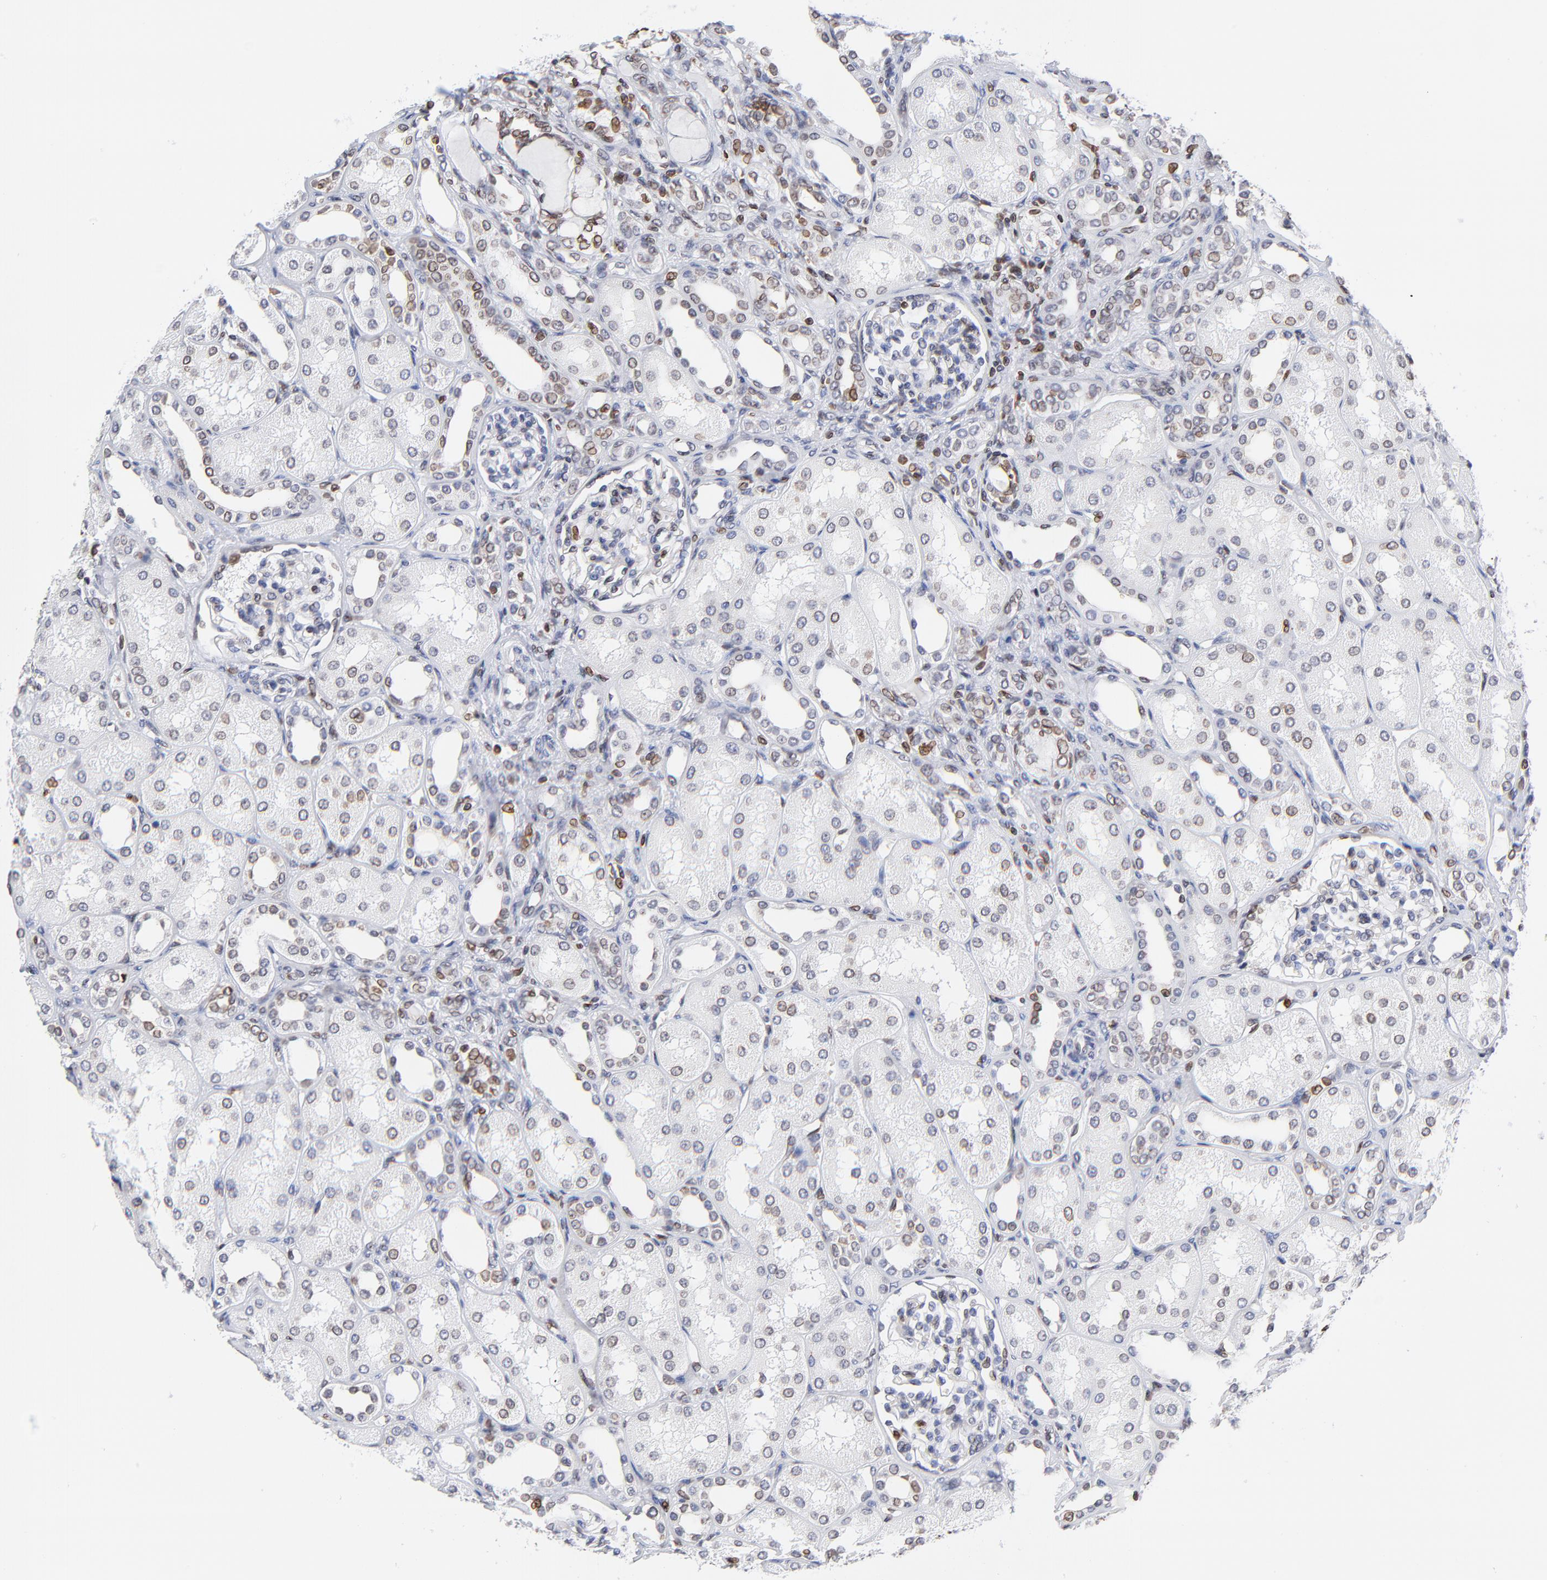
{"staining": {"intensity": "negative", "quantity": "none", "location": "none"}, "tissue": "kidney", "cell_type": "Cells in glomeruli", "image_type": "normal", "snomed": [{"axis": "morphology", "description": "Normal tissue, NOS"}, {"axis": "topography", "description": "Kidney"}], "caption": "Kidney stained for a protein using immunohistochemistry exhibits no expression cells in glomeruli.", "gene": "THAP7", "patient": {"sex": "male", "age": 7}}